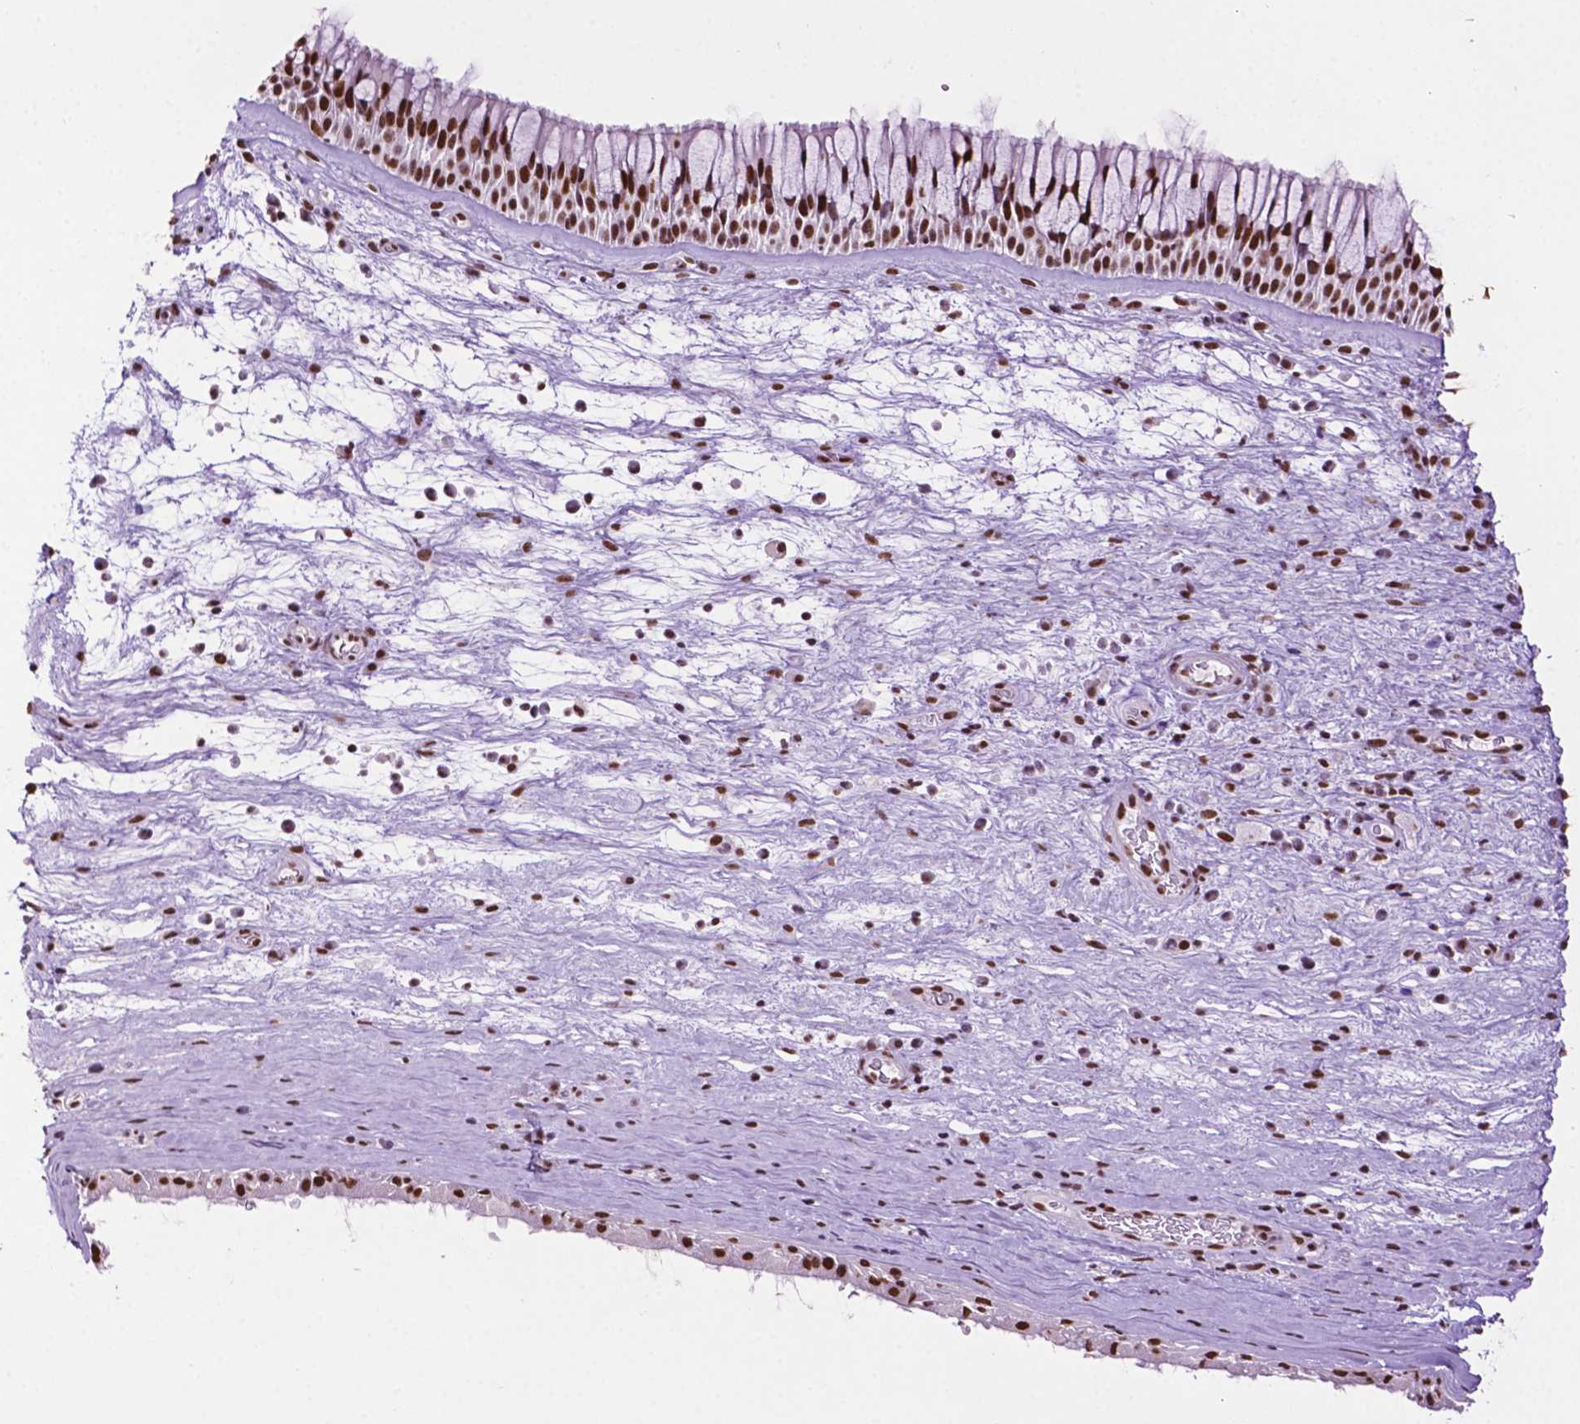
{"staining": {"intensity": "strong", "quantity": ">75%", "location": "nuclear"}, "tissue": "nasopharynx", "cell_type": "Respiratory epithelial cells", "image_type": "normal", "snomed": [{"axis": "morphology", "description": "Normal tissue, NOS"}, {"axis": "topography", "description": "Nasopharynx"}], "caption": "The photomicrograph exhibits immunohistochemical staining of unremarkable nasopharynx. There is strong nuclear expression is identified in about >75% of respiratory epithelial cells.", "gene": "CCAR2", "patient": {"sex": "male", "age": 74}}